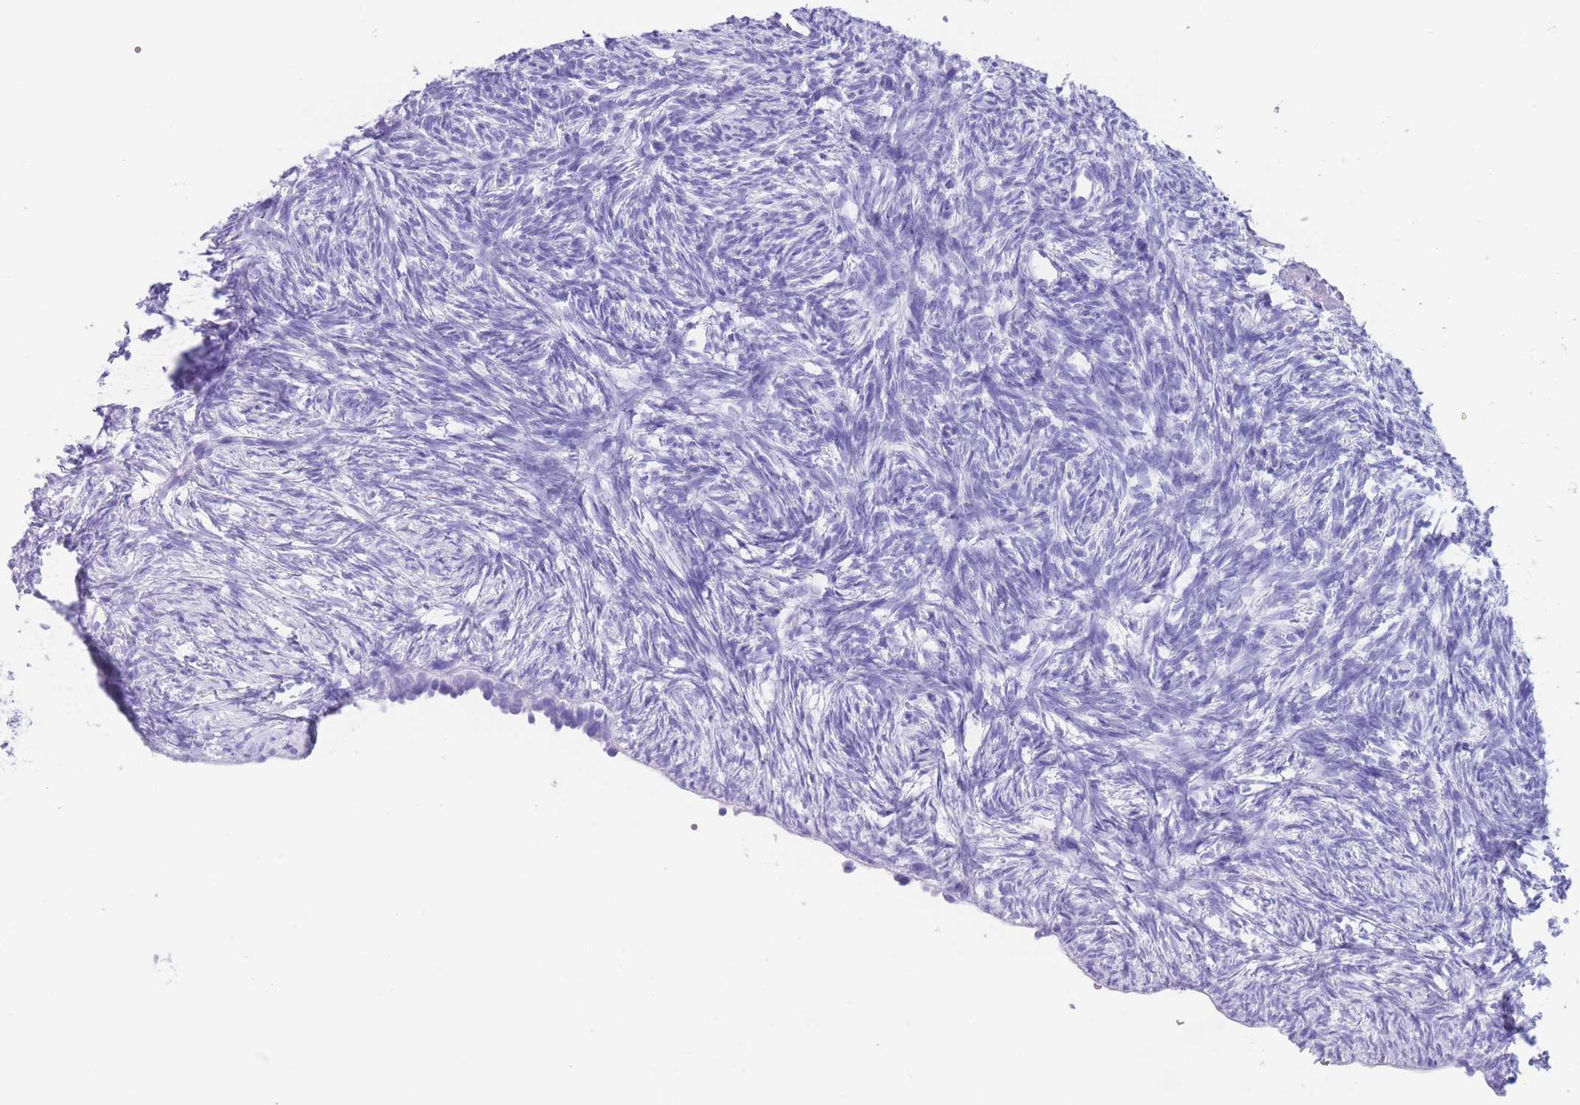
{"staining": {"intensity": "negative", "quantity": "none", "location": "none"}, "tissue": "ovary", "cell_type": "Follicle cells", "image_type": "normal", "snomed": [{"axis": "morphology", "description": "Normal tissue, NOS"}, {"axis": "topography", "description": "Ovary"}], "caption": "This is an immunohistochemistry (IHC) micrograph of normal human ovary. There is no staining in follicle cells.", "gene": "SLCO1B1", "patient": {"sex": "female", "age": 51}}